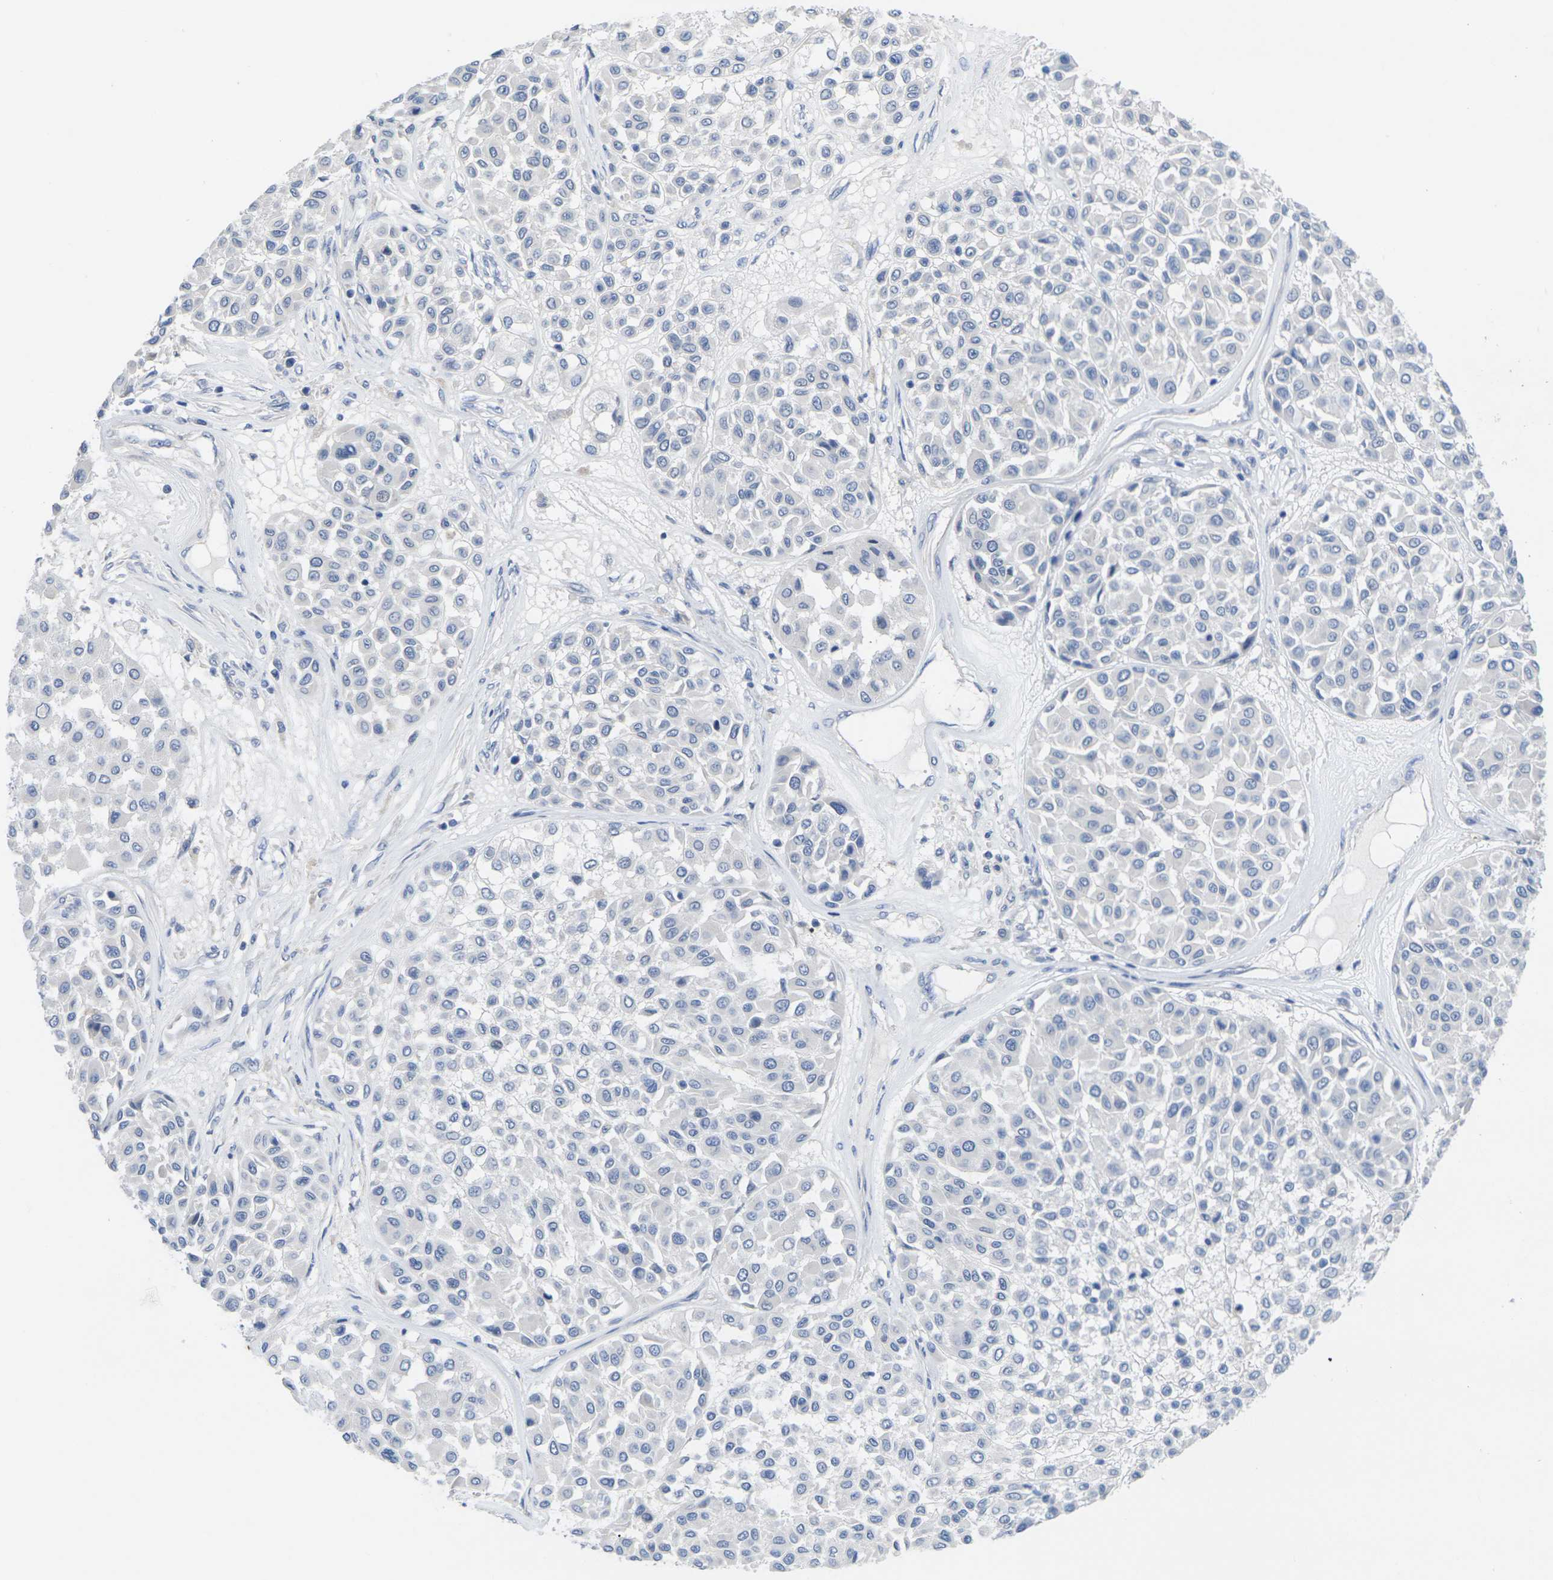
{"staining": {"intensity": "negative", "quantity": "none", "location": "none"}, "tissue": "melanoma", "cell_type": "Tumor cells", "image_type": "cancer", "snomed": [{"axis": "morphology", "description": "Malignant melanoma, Metastatic site"}, {"axis": "topography", "description": "Soft tissue"}], "caption": "A photomicrograph of malignant melanoma (metastatic site) stained for a protein reveals no brown staining in tumor cells.", "gene": "TNNI3", "patient": {"sex": "male", "age": 41}}